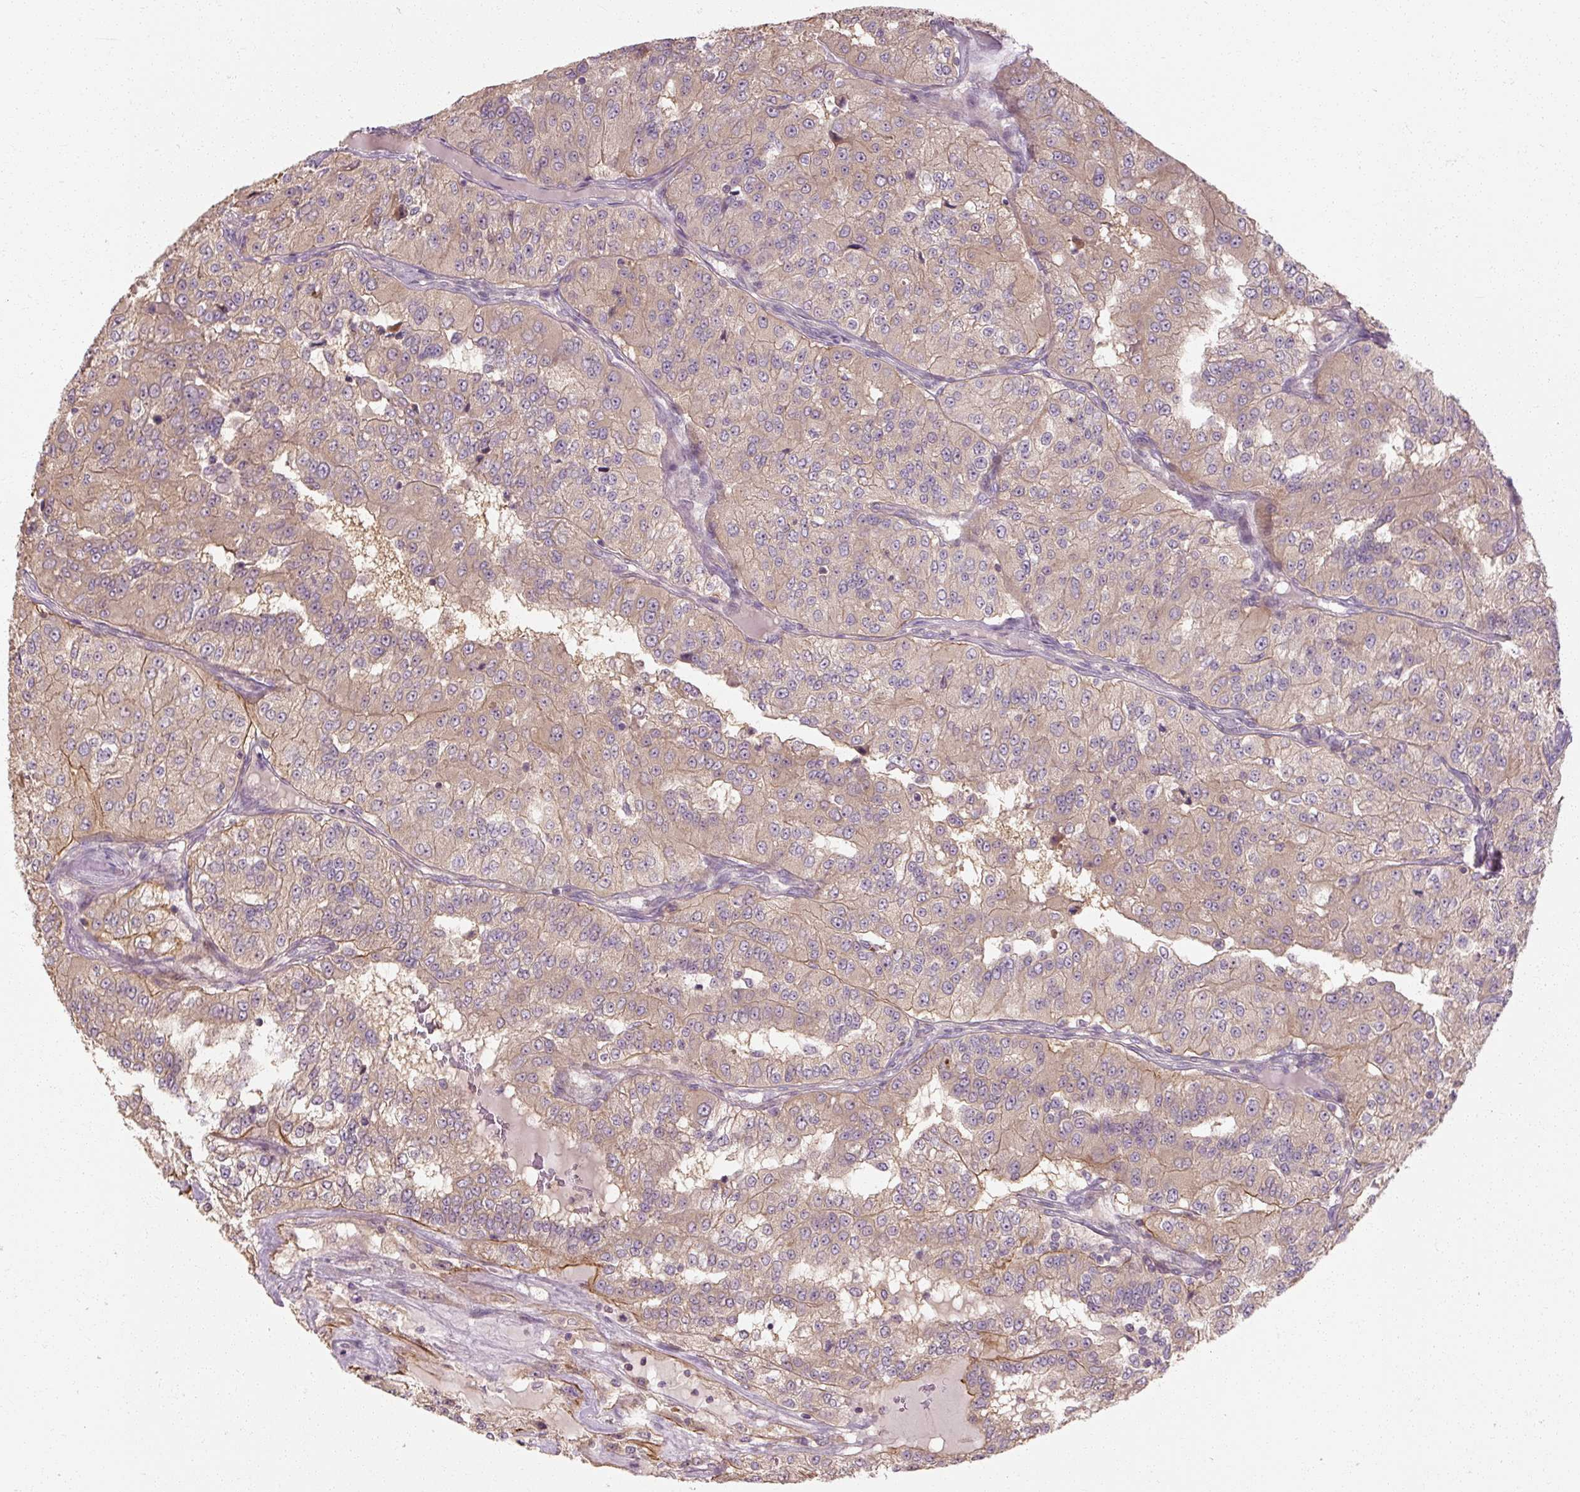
{"staining": {"intensity": "weak", "quantity": "25%-75%", "location": "cytoplasmic/membranous"}, "tissue": "renal cancer", "cell_type": "Tumor cells", "image_type": "cancer", "snomed": [{"axis": "morphology", "description": "Adenocarcinoma, NOS"}, {"axis": "topography", "description": "Kidney"}], "caption": "Immunohistochemical staining of adenocarcinoma (renal) demonstrates weak cytoplasmic/membranous protein expression in about 25%-75% of tumor cells.", "gene": "RB1CC1", "patient": {"sex": "female", "age": 63}}